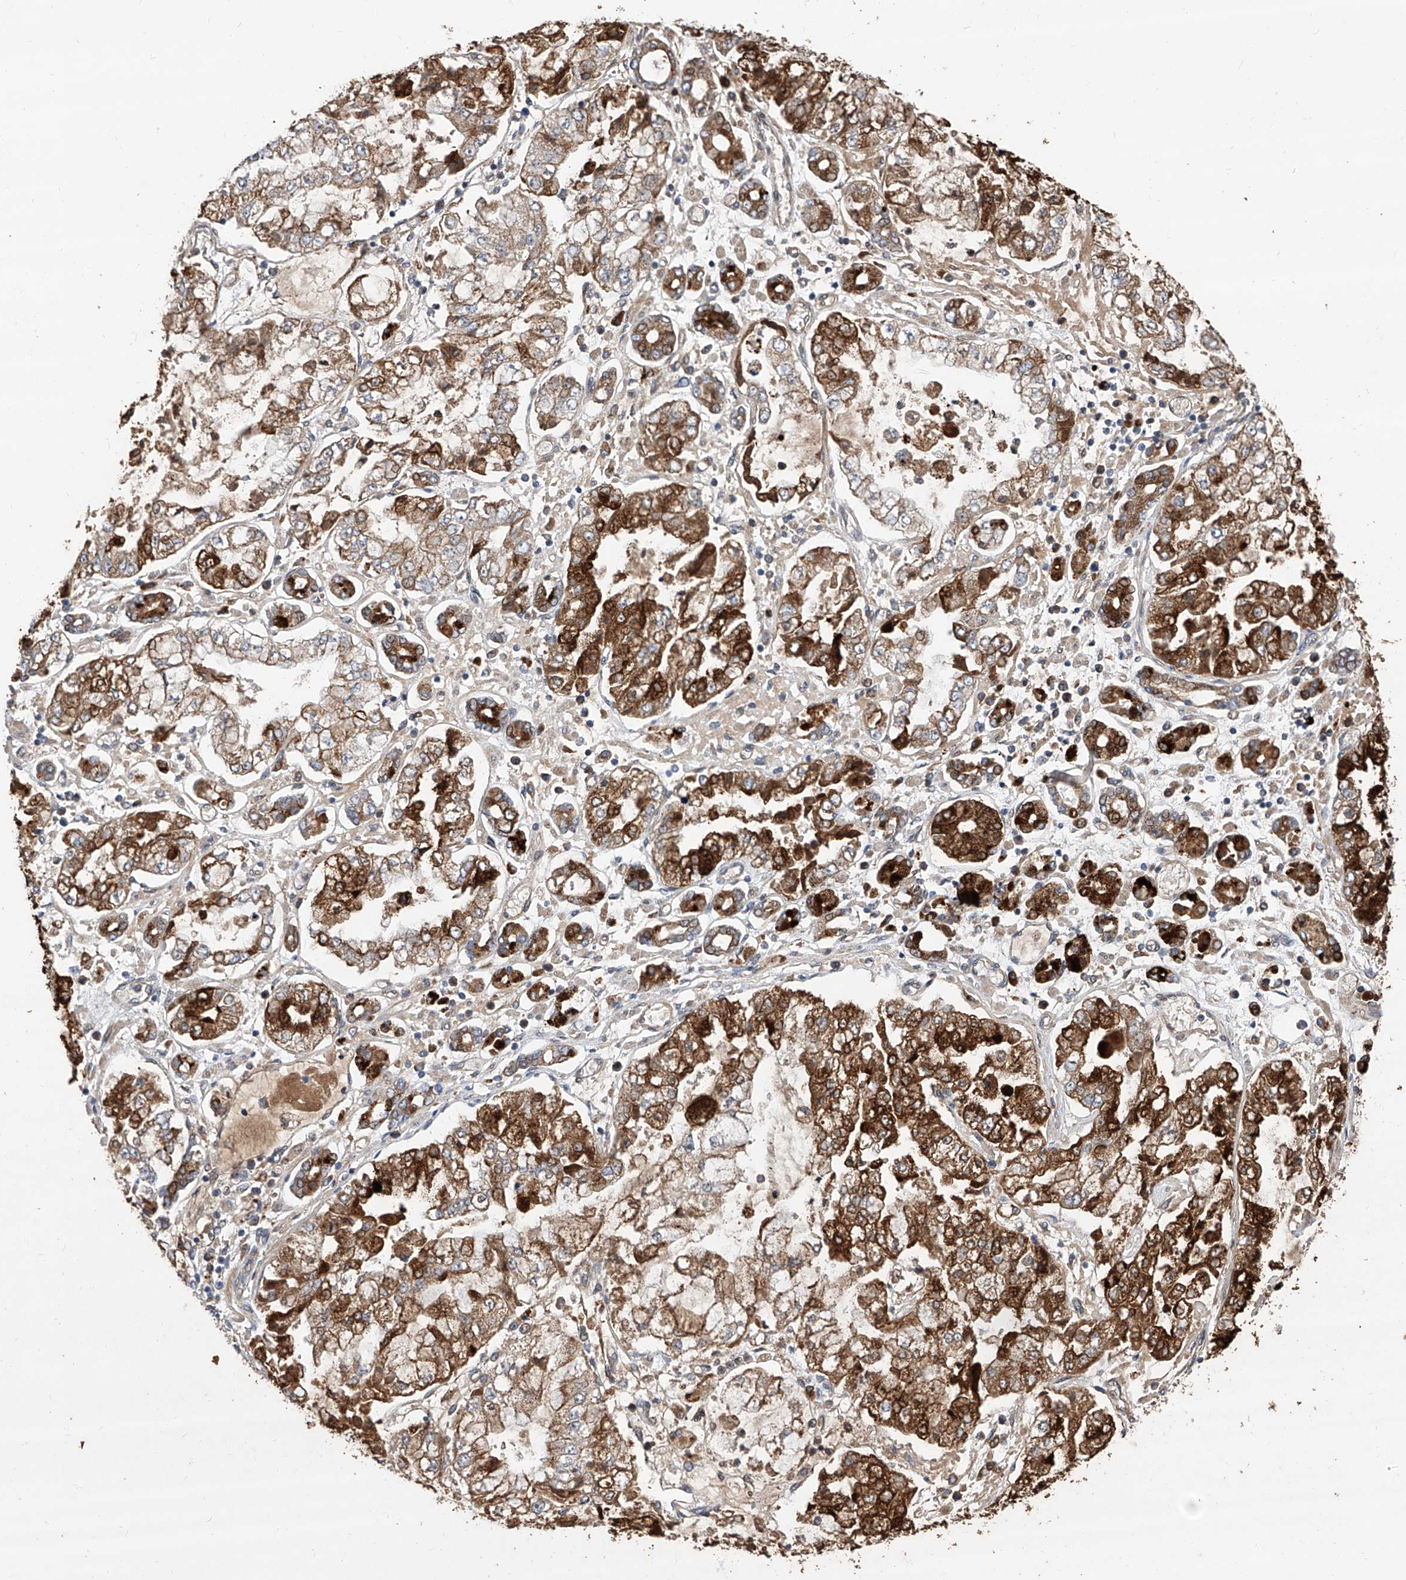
{"staining": {"intensity": "strong", "quantity": "25%-75%", "location": "cytoplasmic/membranous"}, "tissue": "stomach cancer", "cell_type": "Tumor cells", "image_type": "cancer", "snomed": [{"axis": "morphology", "description": "Adenocarcinoma, NOS"}, {"axis": "topography", "description": "Stomach"}], "caption": "Immunohistochemistry (IHC) (DAB (3,3'-diaminobenzidine)) staining of adenocarcinoma (stomach) reveals strong cytoplasmic/membranous protein positivity in approximately 25%-75% of tumor cells.", "gene": "FARP2", "patient": {"sex": "male", "age": 76}}